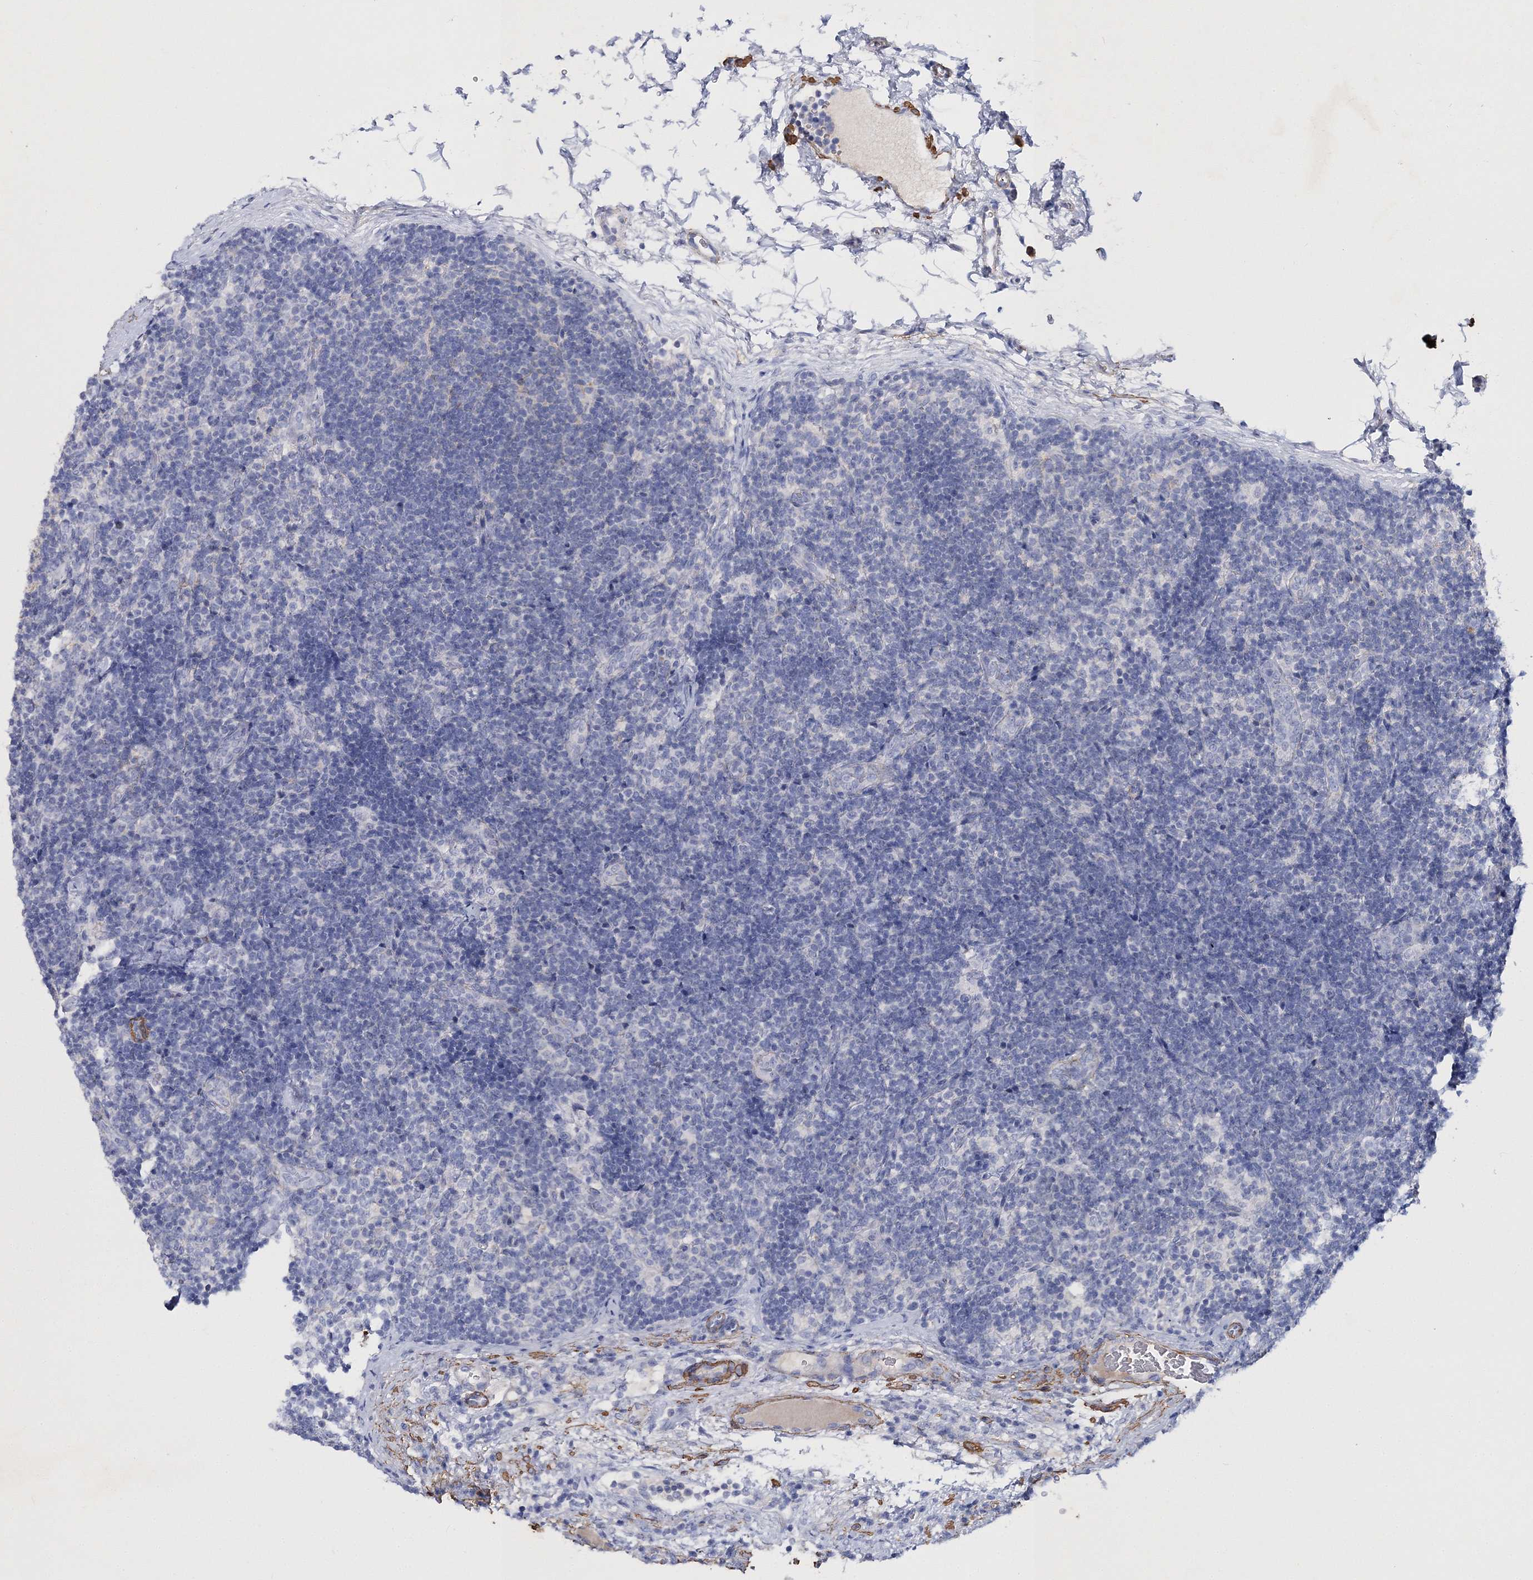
{"staining": {"intensity": "negative", "quantity": "none", "location": "none"}, "tissue": "lymph node", "cell_type": "Germinal center cells", "image_type": "normal", "snomed": [{"axis": "morphology", "description": "Normal tissue, NOS"}, {"axis": "topography", "description": "Lymph node"}], "caption": "The image shows no staining of germinal center cells in normal lymph node. (DAB IHC, high magnification).", "gene": "RTN2", "patient": {"sex": "female", "age": 22}}